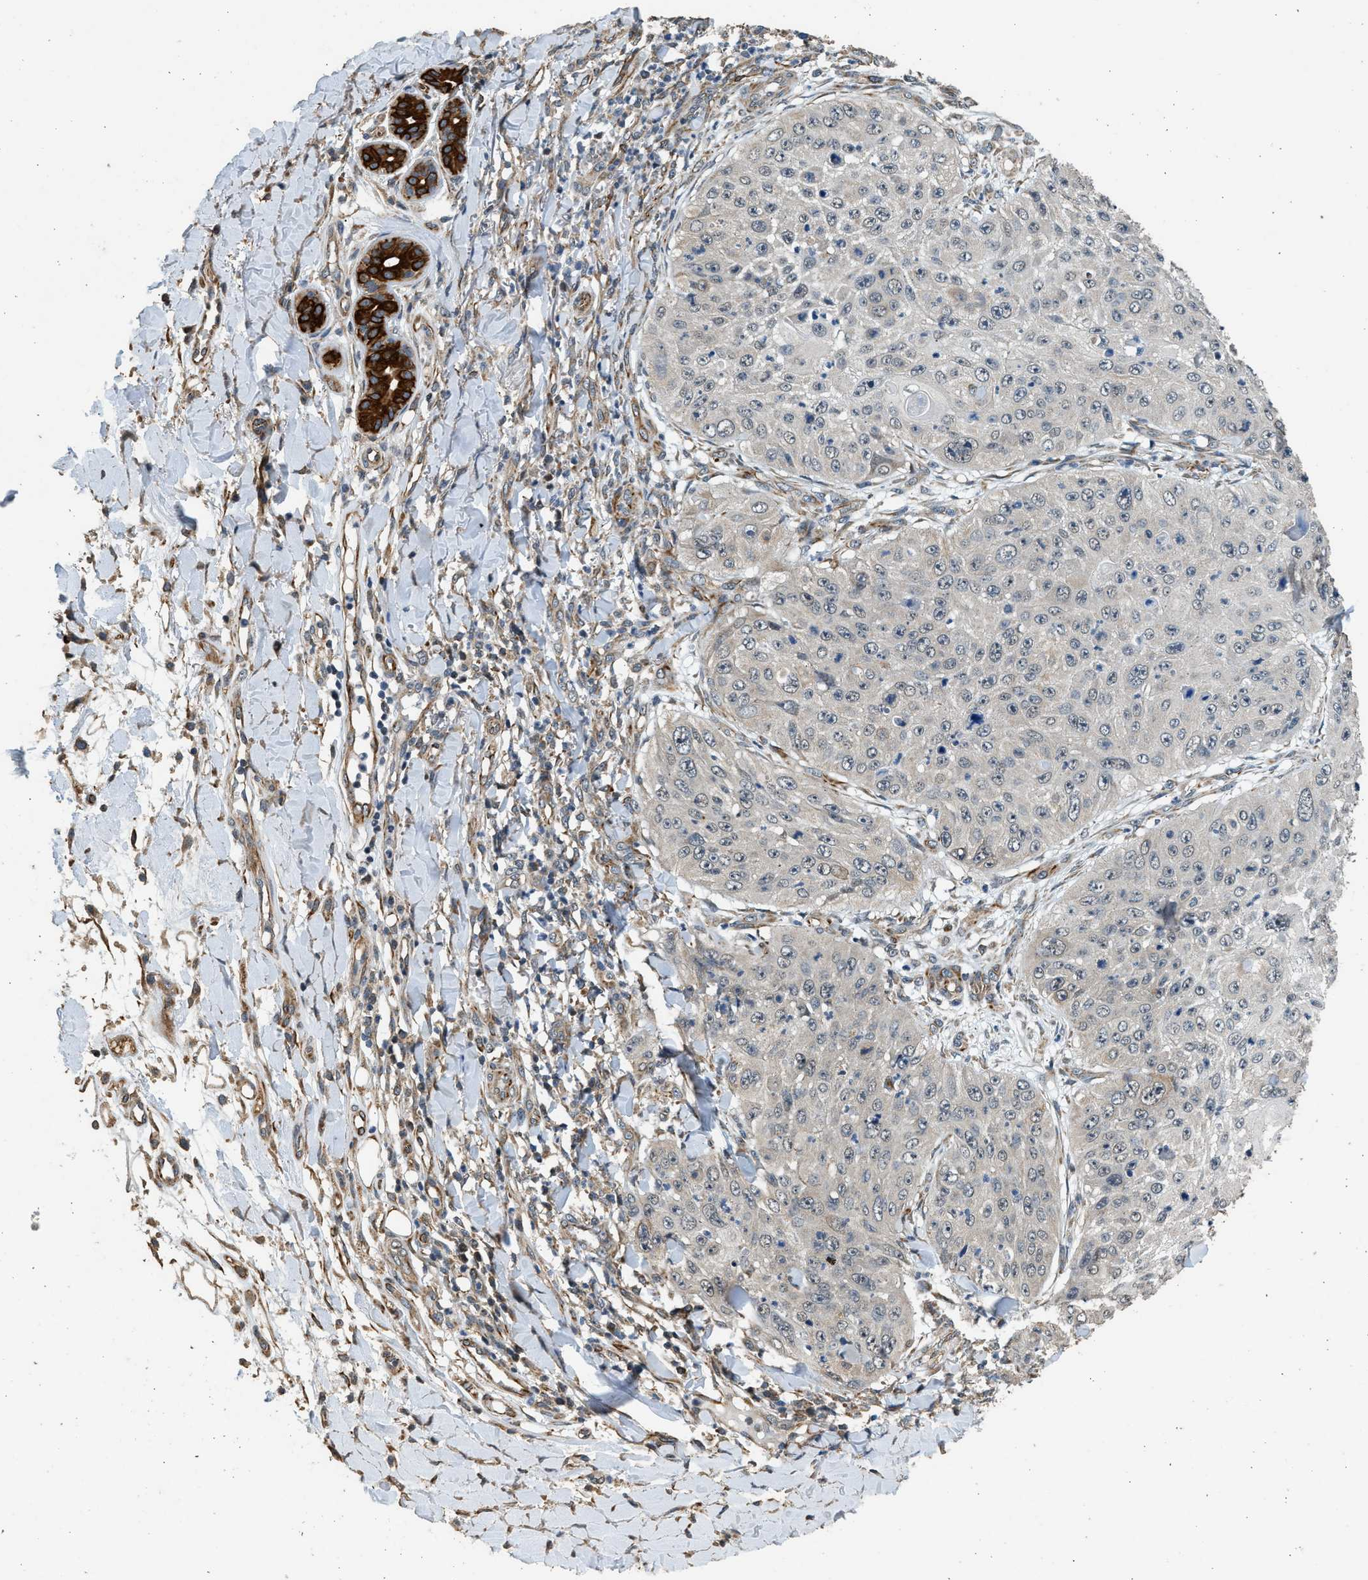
{"staining": {"intensity": "negative", "quantity": "none", "location": "none"}, "tissue": "skin cancer", "cell_type": "Tumor cells", "image_type": "cancer", "snomed": [{"axis": "morphology", "description": "Squamous cell carcinoma, NOS"}, {"axis": "topography", "description": "Skin"}], "caption": "The micrograph reveals no significant expression in tumor cells of skin squamous cell carcinoma.", "gene": "PCLO", "patient": {"sex": "female", "age": 80}}